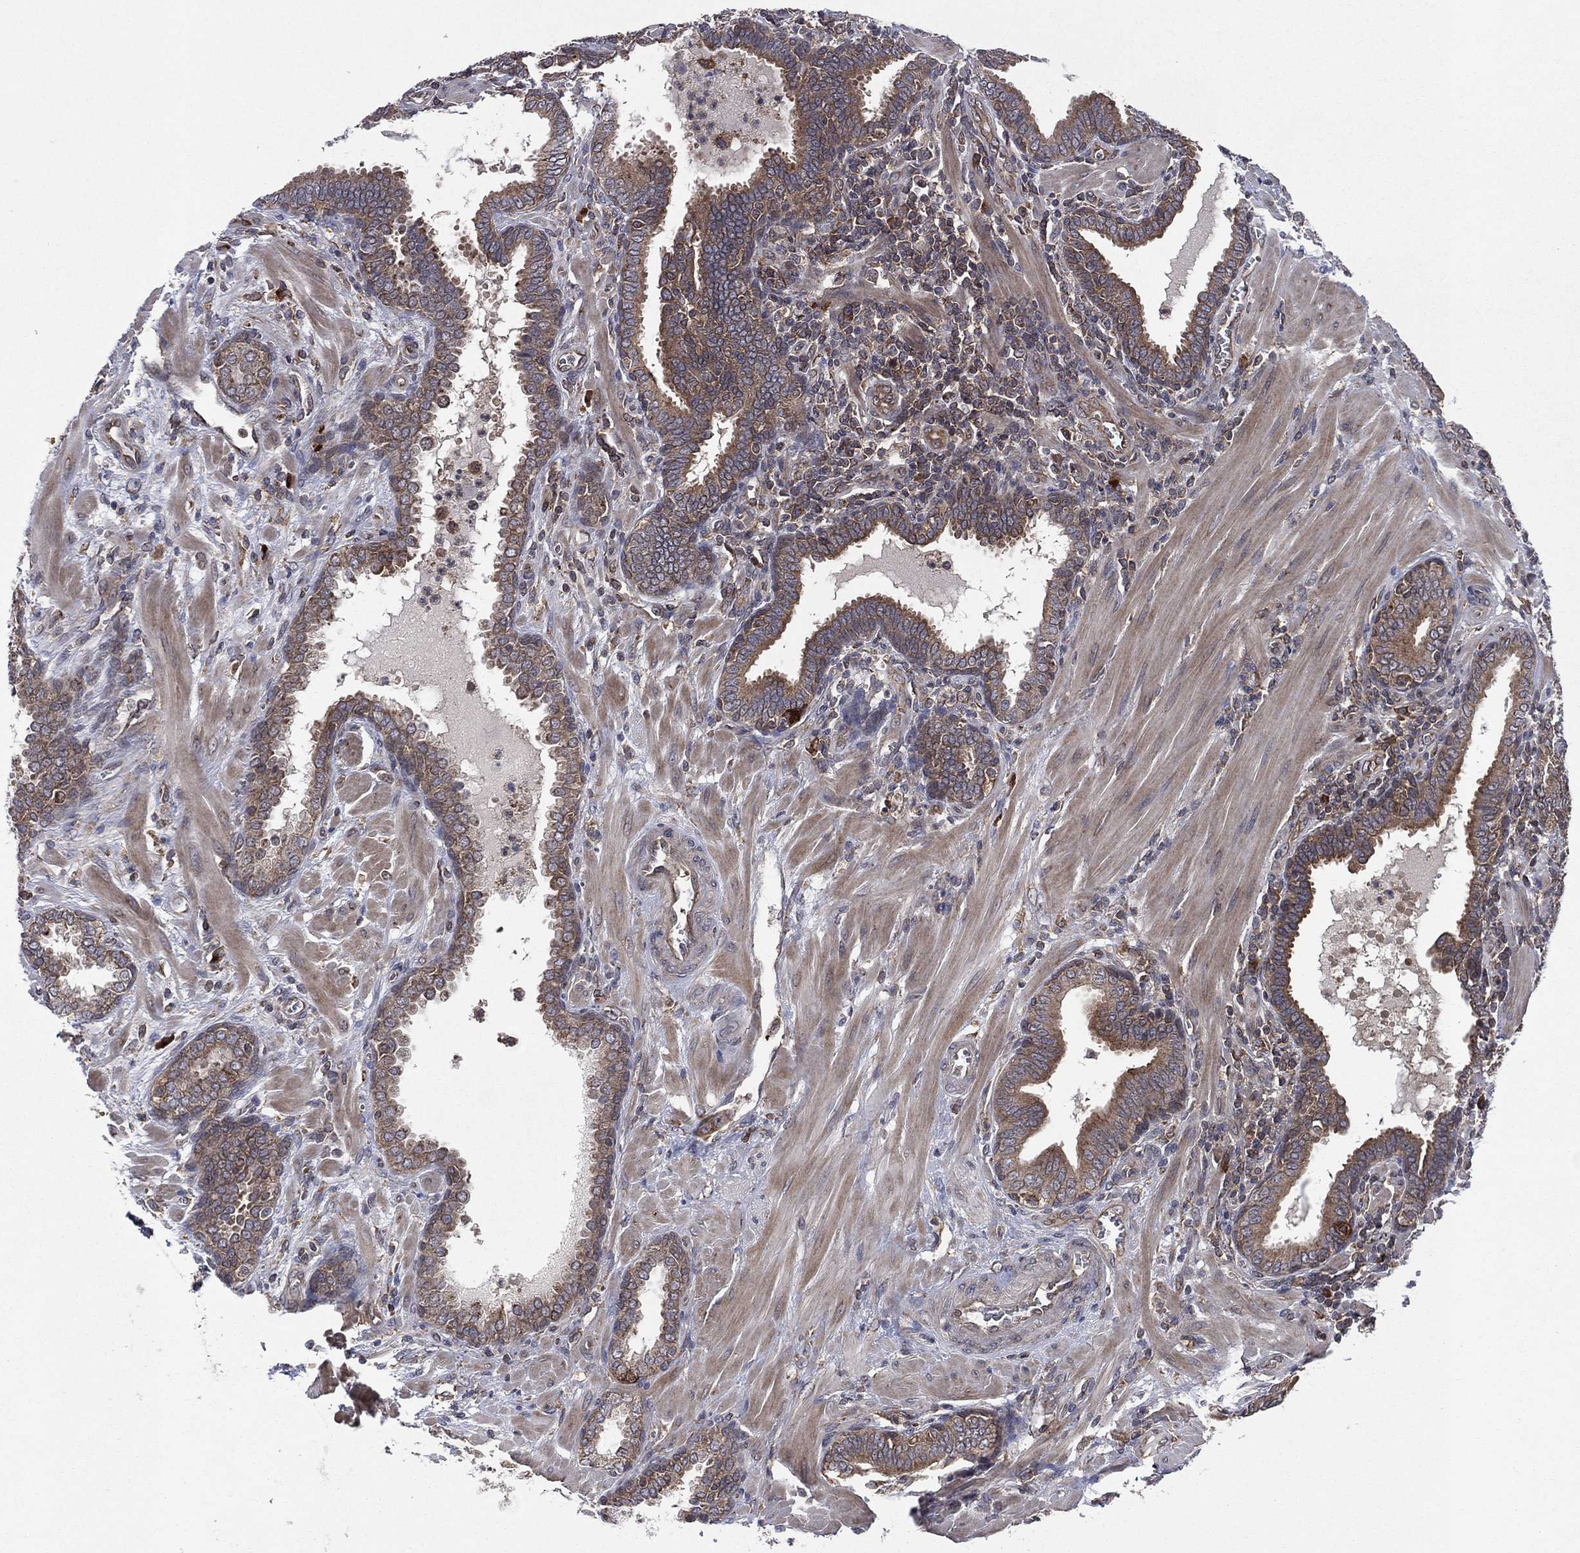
{"staining": {"intensity": "moderate", "quantity": "25%-75%", "location": "cytoplasmic/membranous"}, "tissue": "prostate cancer", "cell_type": "Tumor cells", "image_type": "cancer", "snomed": [{"axis": "morphology", "description": "Adenocarcinoma, NOS"}, {"axis": "topography", "description": "Prostate"}], "caption": "IHC of human prostate cancer (adenocarcinoma) displays medium levels of moderate cytoplasmic/membranous expression in approximately 25%-75% of tumor cells. The staining is performed using DAB (3,3'-diaminobenzidine) brown chromogen to label protein expression. The nuclei are counter-stained blue using hematoxylin.", "gene": "C2orf76", "patient": {"sex": "male", "age": 57}}